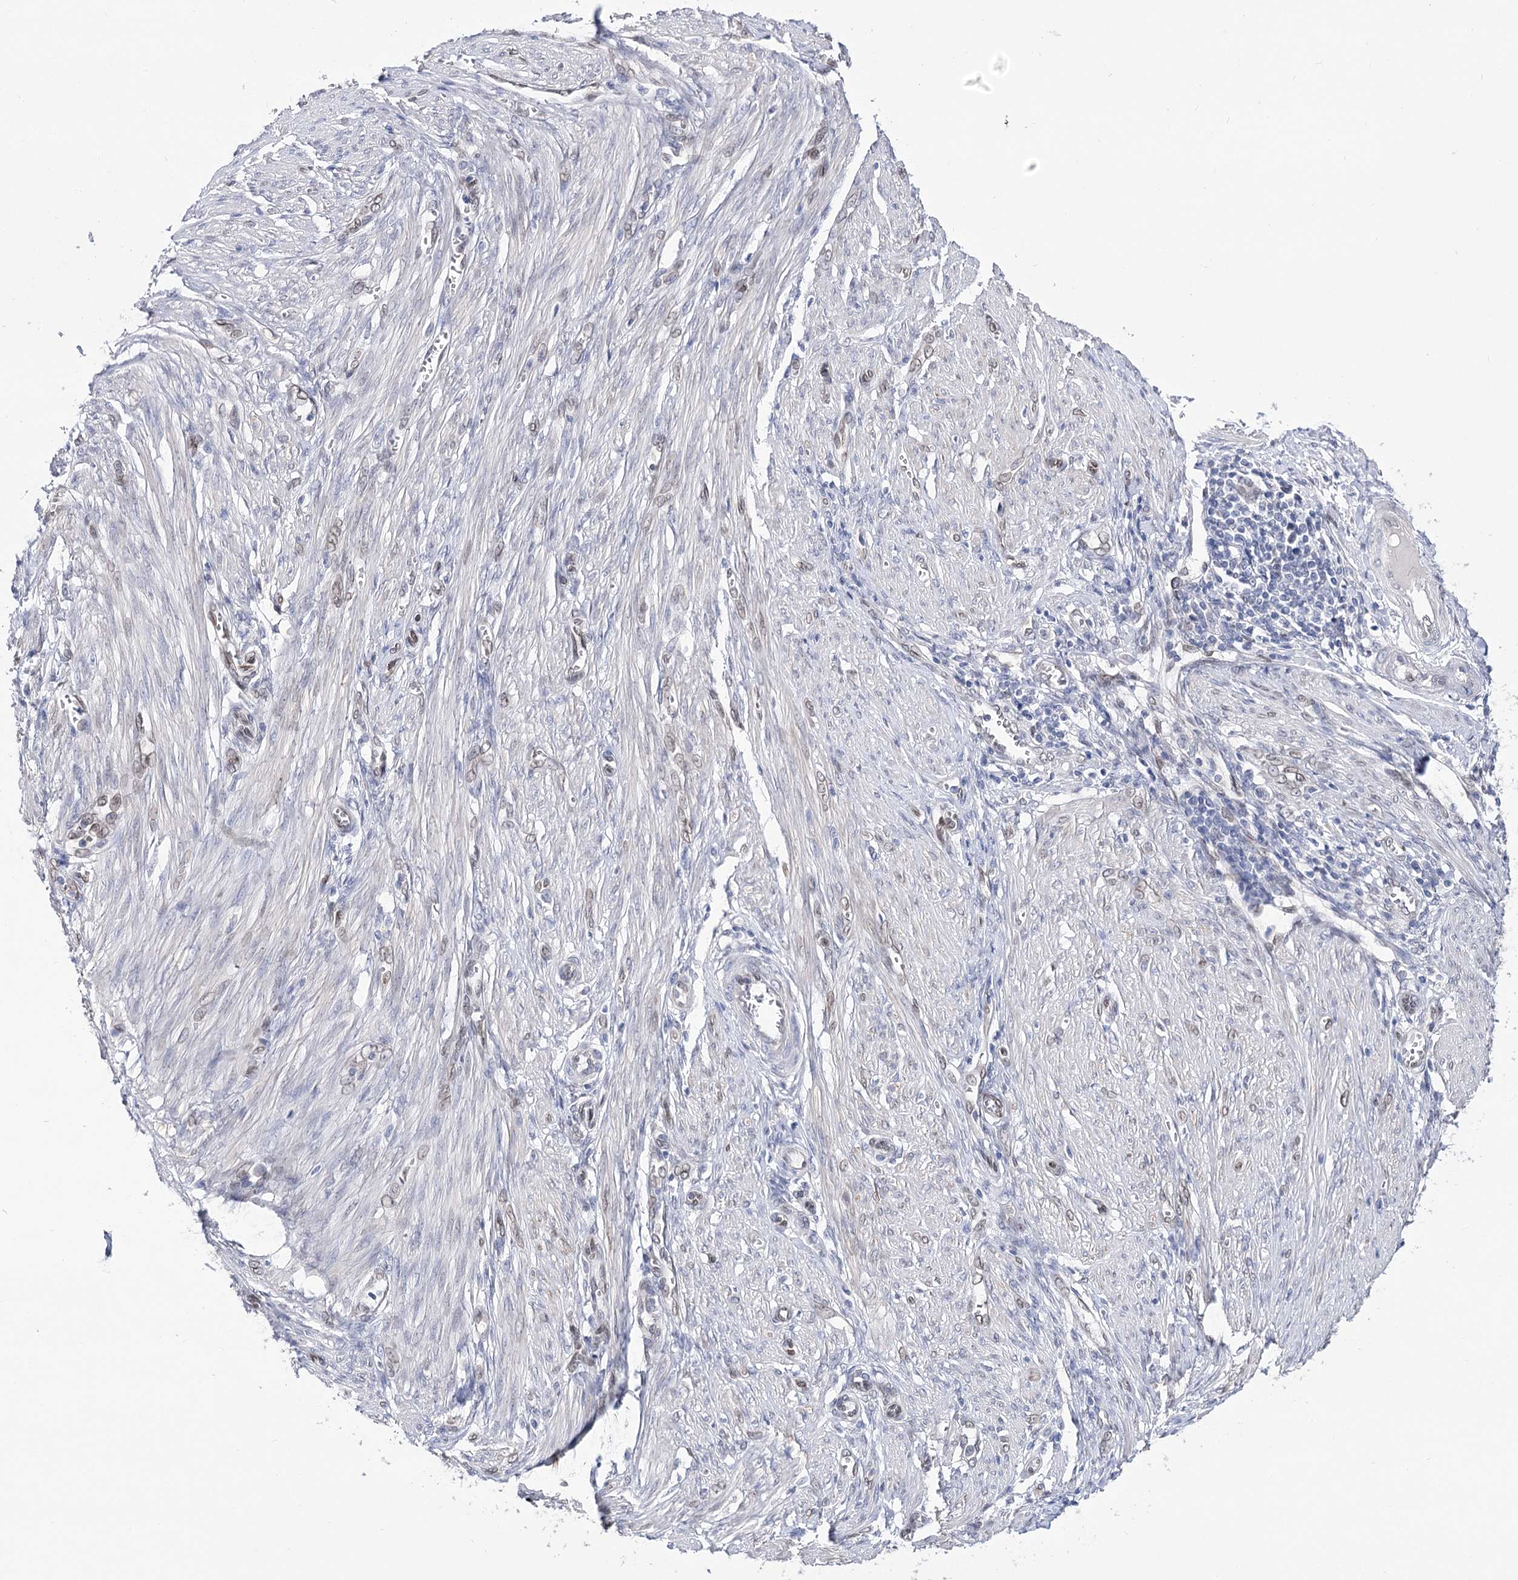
{"staining": {"intensity": "weak", "quantity": "<25%", "location": "cytoplasmic/membranous,nuclear"}, "tissue": "endometrial cancer", "cell_type": "Tumor cells", "image_type": "cancer", "snomed": [{"axis": "morphology", "description": "Adenocarcinoma, NOS"}, {"axis": "topography", "description": "Endometrium"}], "caption": "Micrograph shows no protein staining in tumor cells of endometrial adenocarcinoma tissue.", "gene": "TMEM201", "patient": {"sex": "female", "age": 51}}